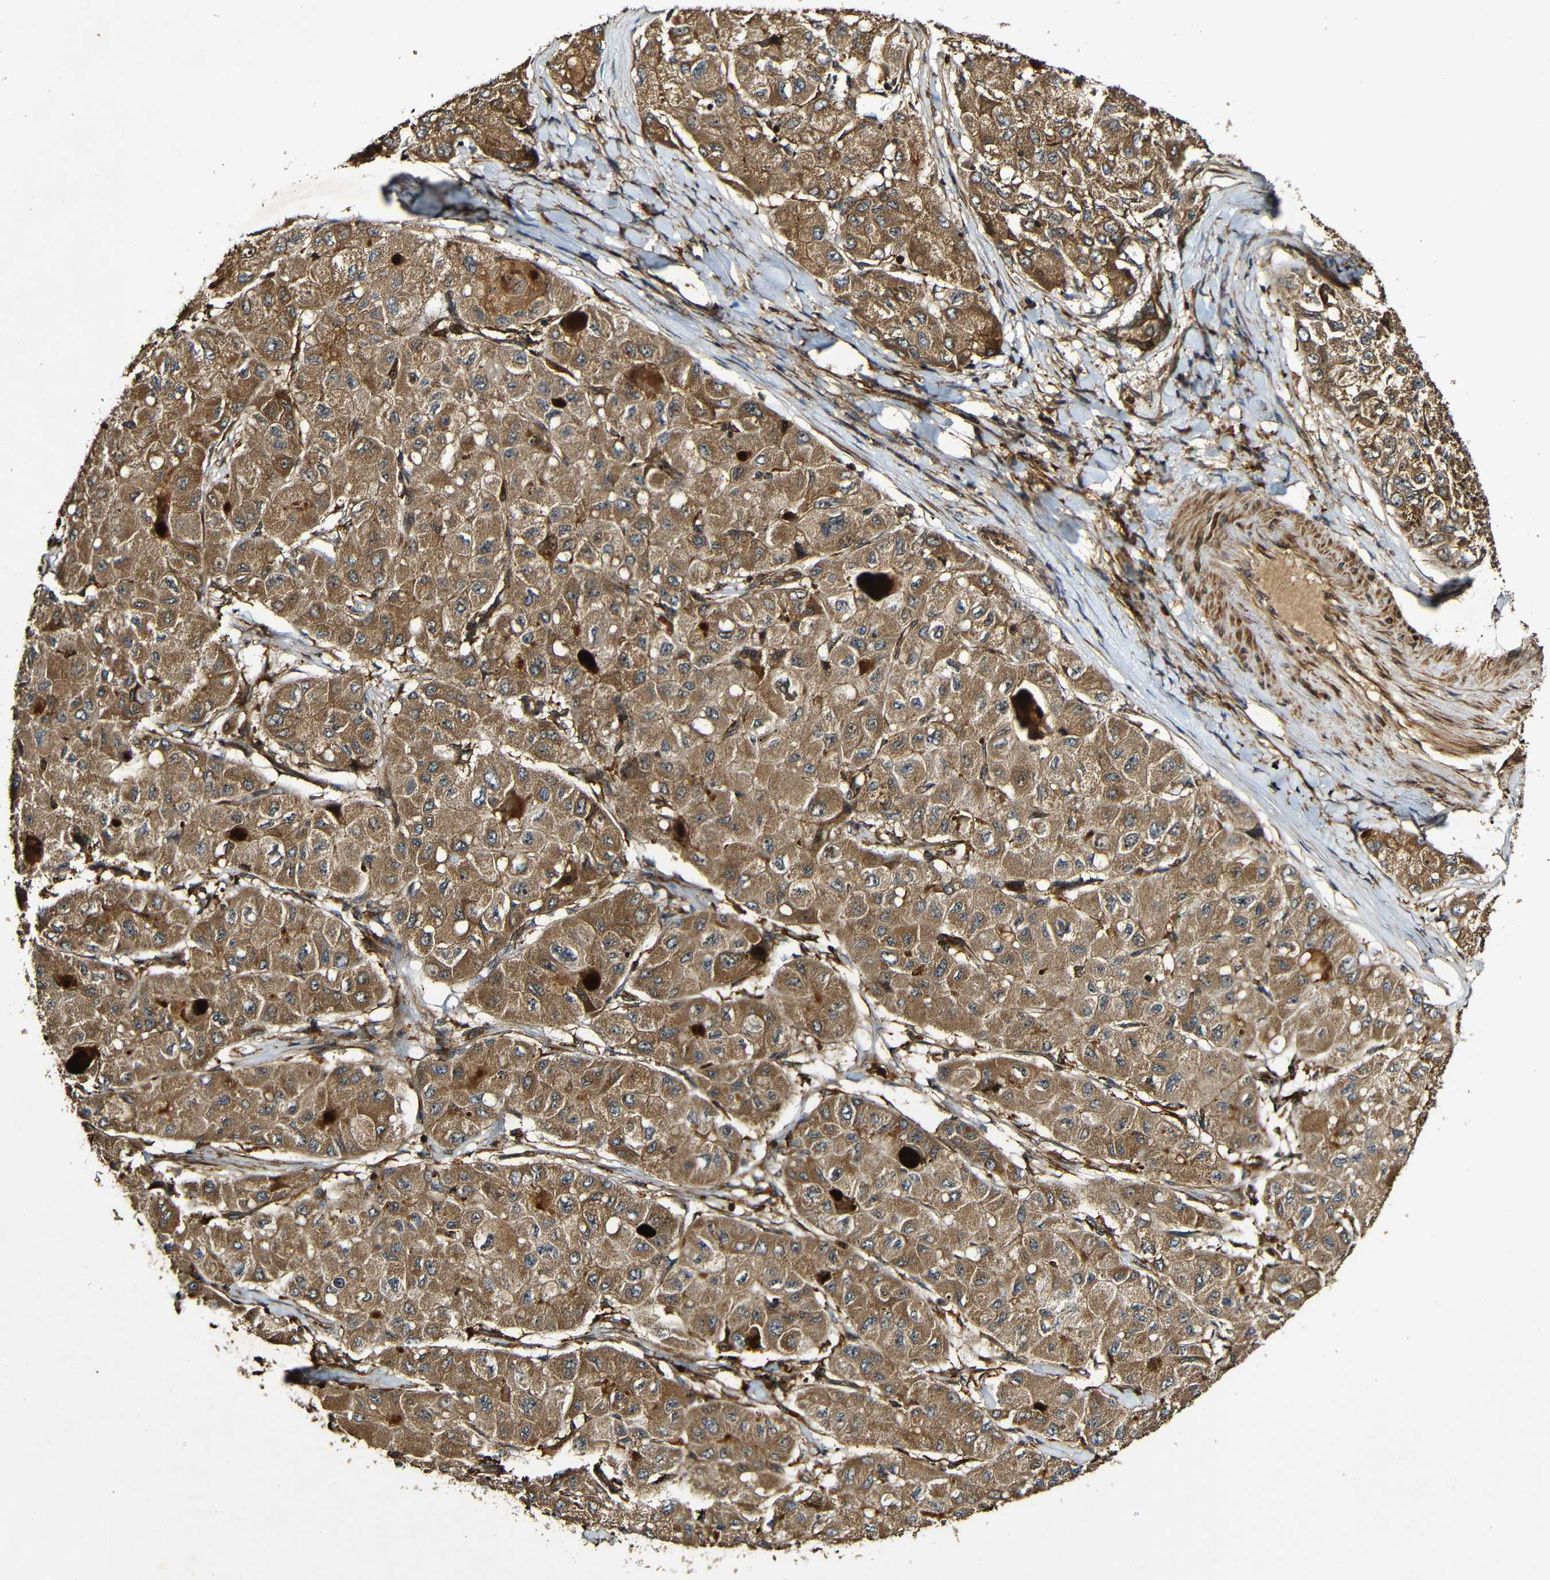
{"staining": {"intensity": "moderate", "quantity": ">75%", "location": "cytoplasmic/membranous"}, "tissue": "liver cancer", "cell_type": "Tumor cells", "image_type": "cancer", "snomed": [{"axis": "morphology", "description": "Carcinoma, Hepatocellular, NOS"}, {"axis": "topography", "description": "Liver"}], "caption": "A photomicrograph of liver cancer (hepatocellular carcinoma) stained for a protein exhibits moderate cytoplasmic/membranous brown staining in tumor cells.", "gene": "CASP8", "patient": {"sex": "male", "age": 80}}